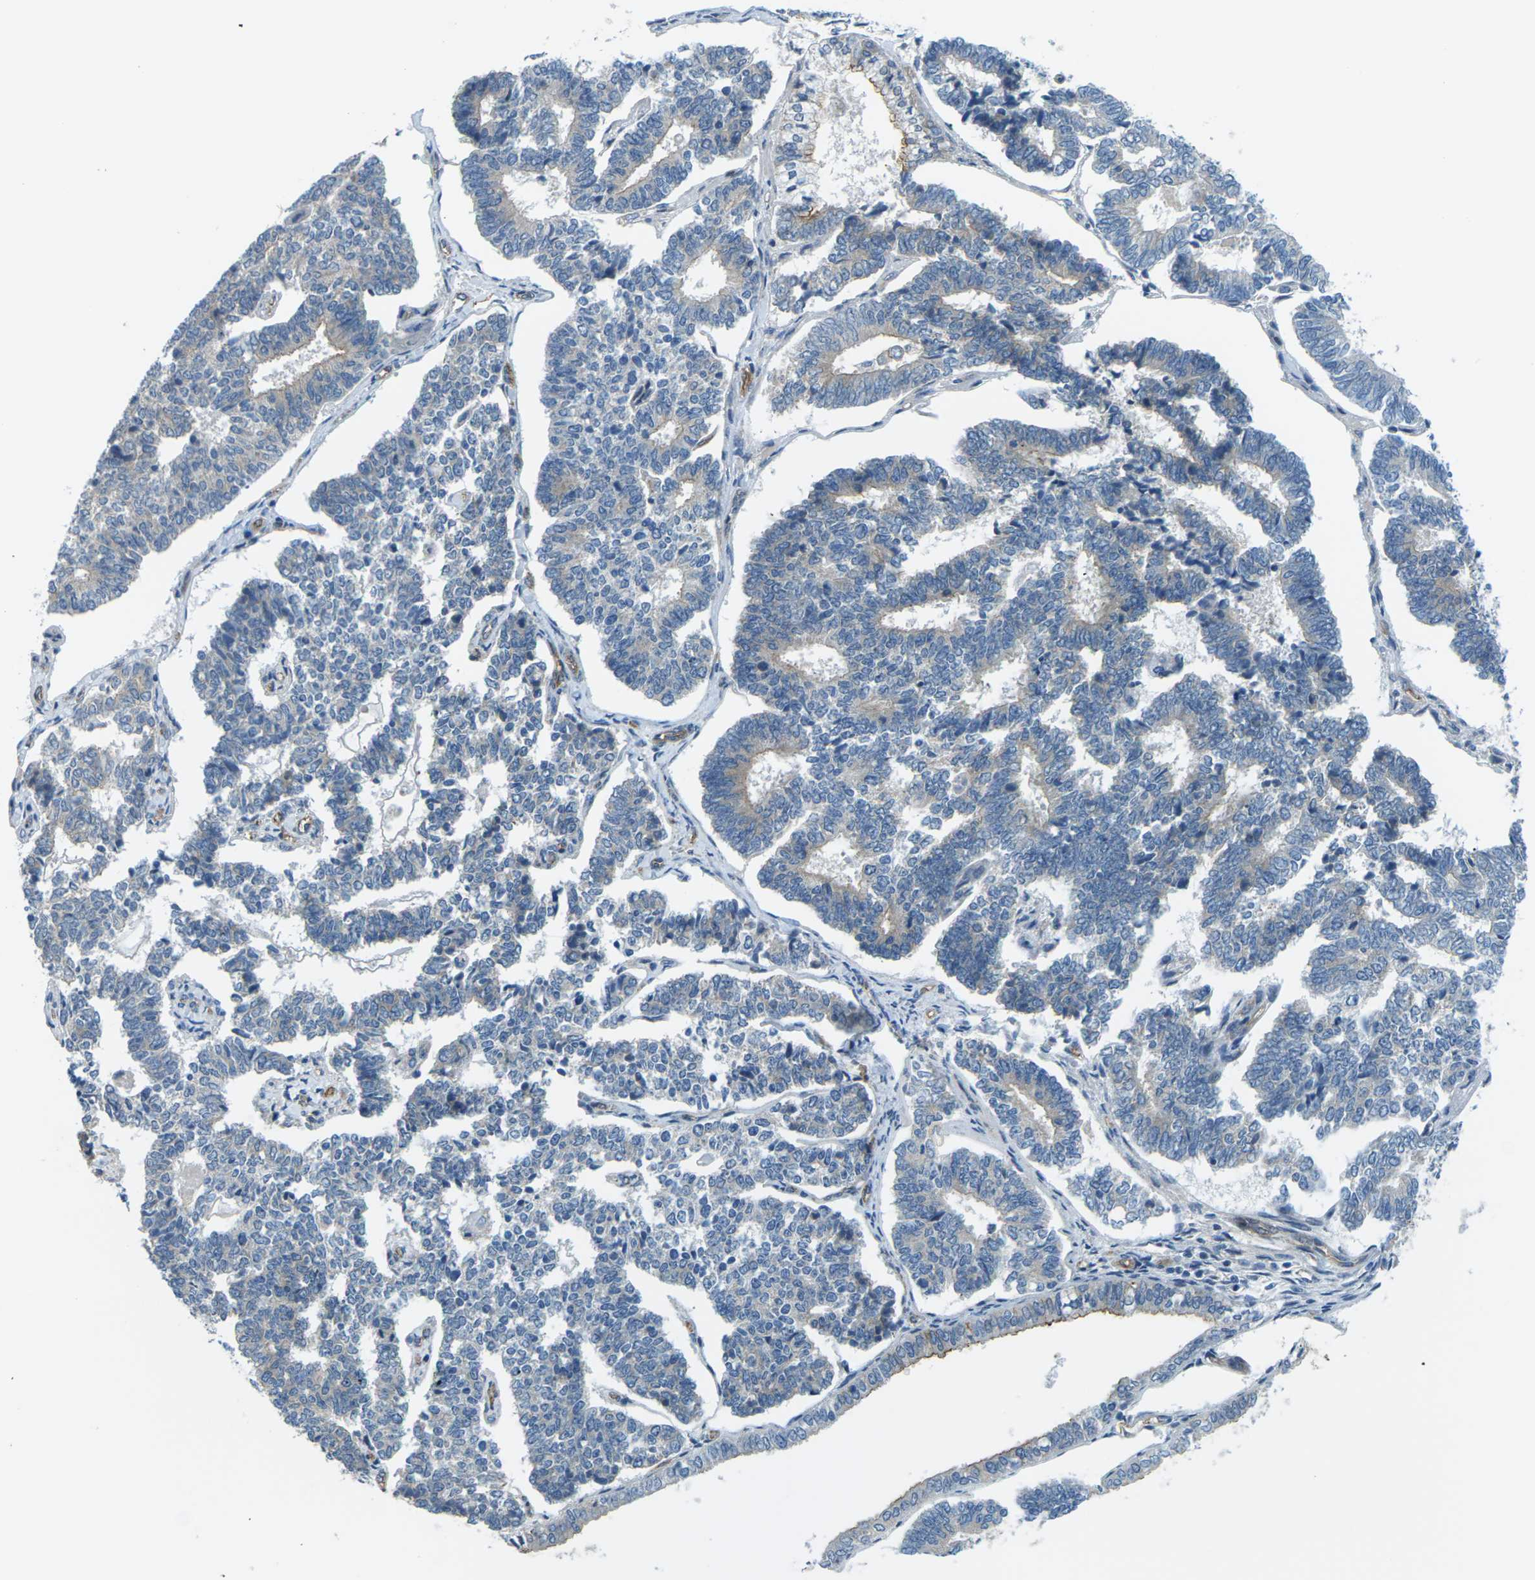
{"staining": {"intensity": "weak", "quantity": "<25%", "location": "cytoplasmic/membranous"}, "tissue": "endometrial cancer", "cell_type": "Tumor cells", "image_type": "cancer", "snomed": [{"axis": "morphology", "description": "Adenocarcinoma, NOS"}, {"axis": "topography", "description": "Endometrium"}], "caption": "Immunohistochemistry (IHC) histopathology image of neoplastic tissue: endometrial adenocarcinoma stained with DAB reveals no significant protein staining in tumor cells. The staining is performed using DAB brown chromogen with nuclei counter-stained in using hematoxylin.", "gene": "SLC13A3", "patient": {"sex": "female", "age": 70}}